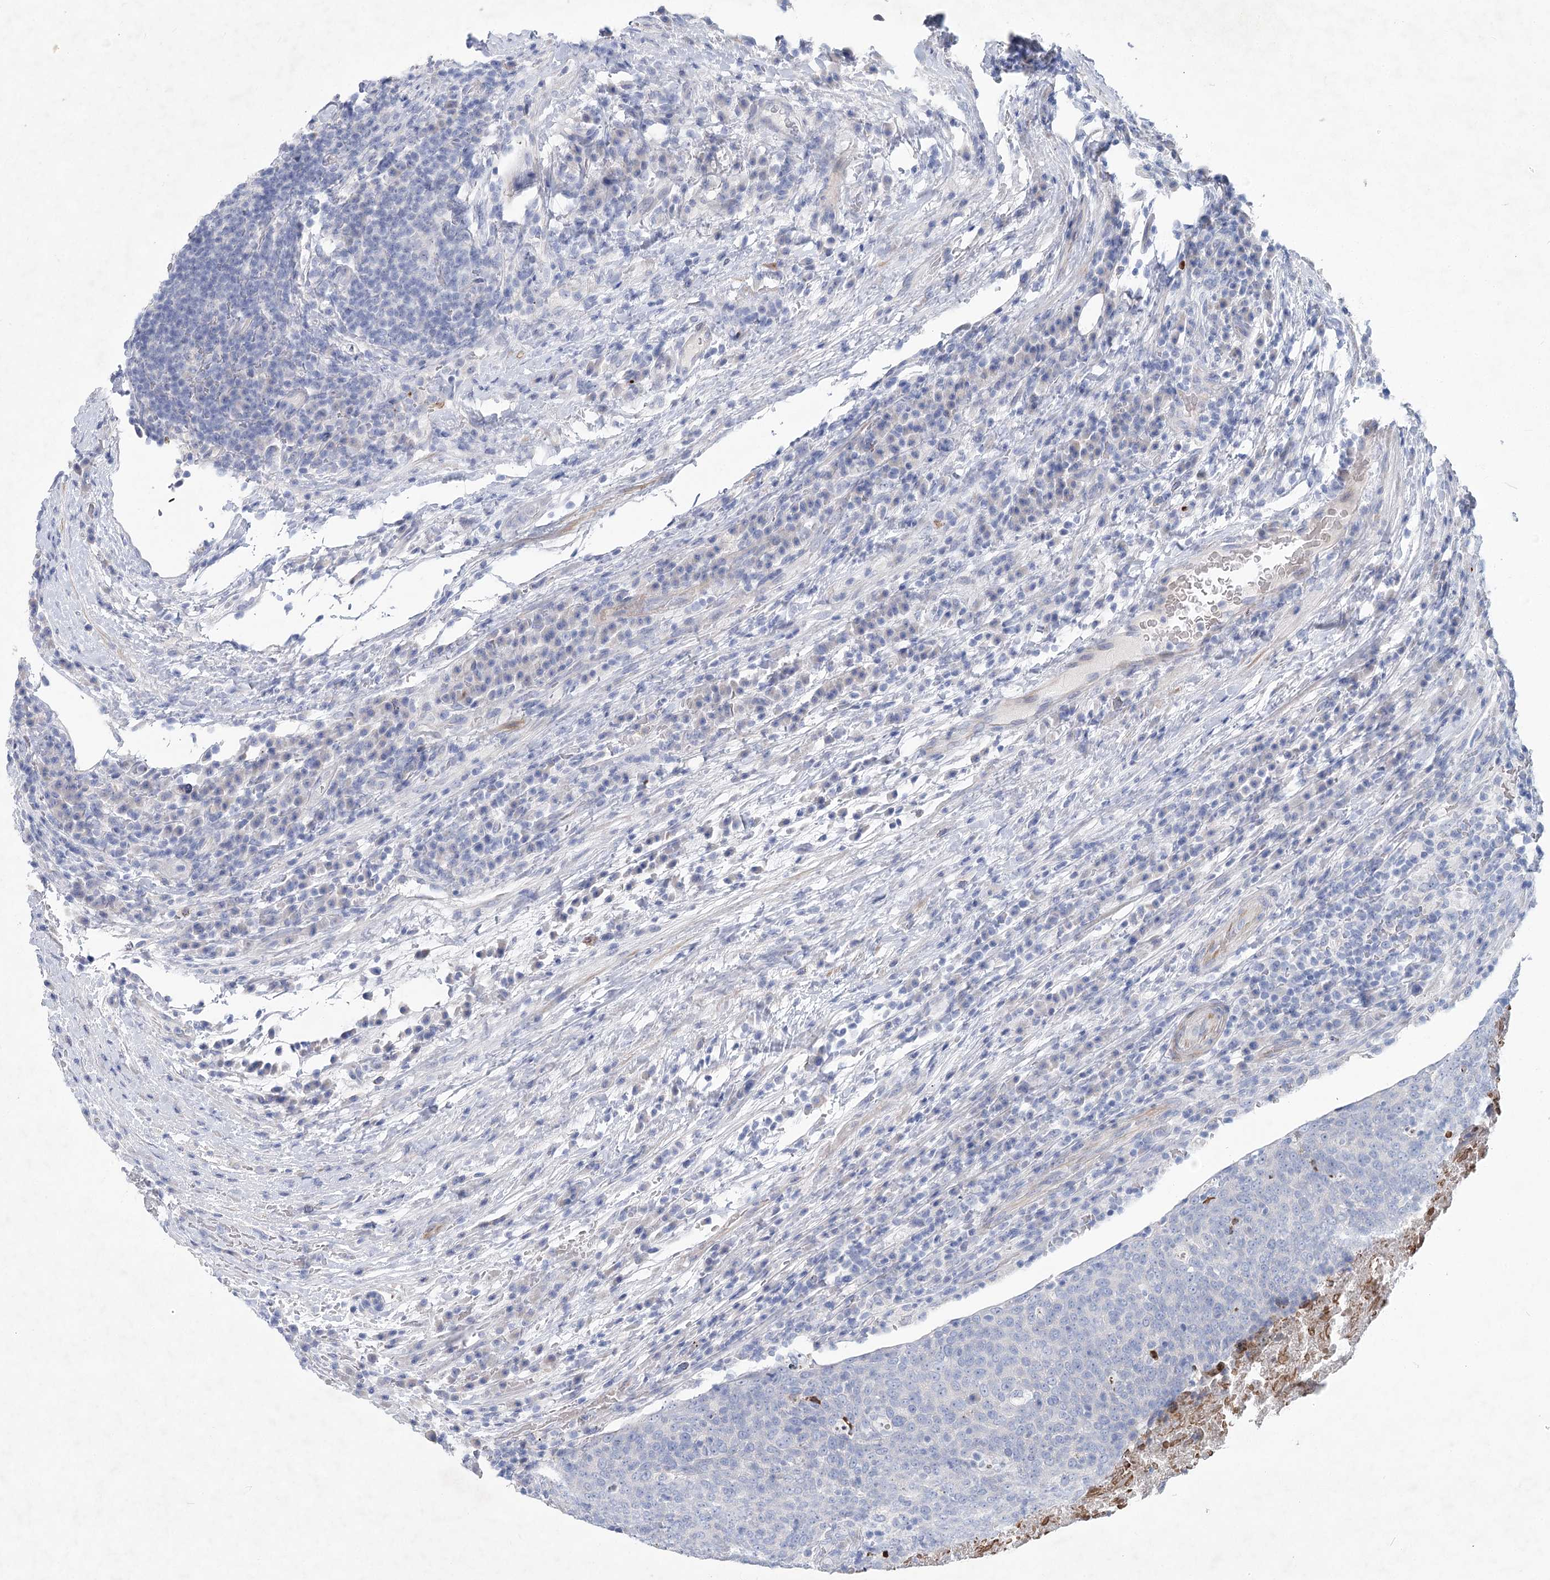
{"staining": {"intensity": "negative", "quantity": "none", "location": "none"}, "tissue": "head and neck cancer", "cell_type": "Tumor cells", "image_type": "cancer", "snomed": [{"axis": "morphology", "description": "Squamous cell carcinoma, NOS"}, {"axis": "morphology", "description": "Squamous cell carcinoma, metastatic, NOS"}, {"axis": "topography", "description": "Lymph node"}, {"axis": "topography", "description": "Head-Neck"}], "caption": "Immunohistochemical staining of human metastatic squamous cell carcinoma (head and neck) shows no significant expression in tumor cells. Brightfield microscopy of immunohistochemistry (IHC) stained with DAB (3,3'-diaminobenzidine) (brown) and hematoxylin (blue), captured at high magnification.", "gene": "WDR74", "patient": {"sex": "male", "age": 62}}